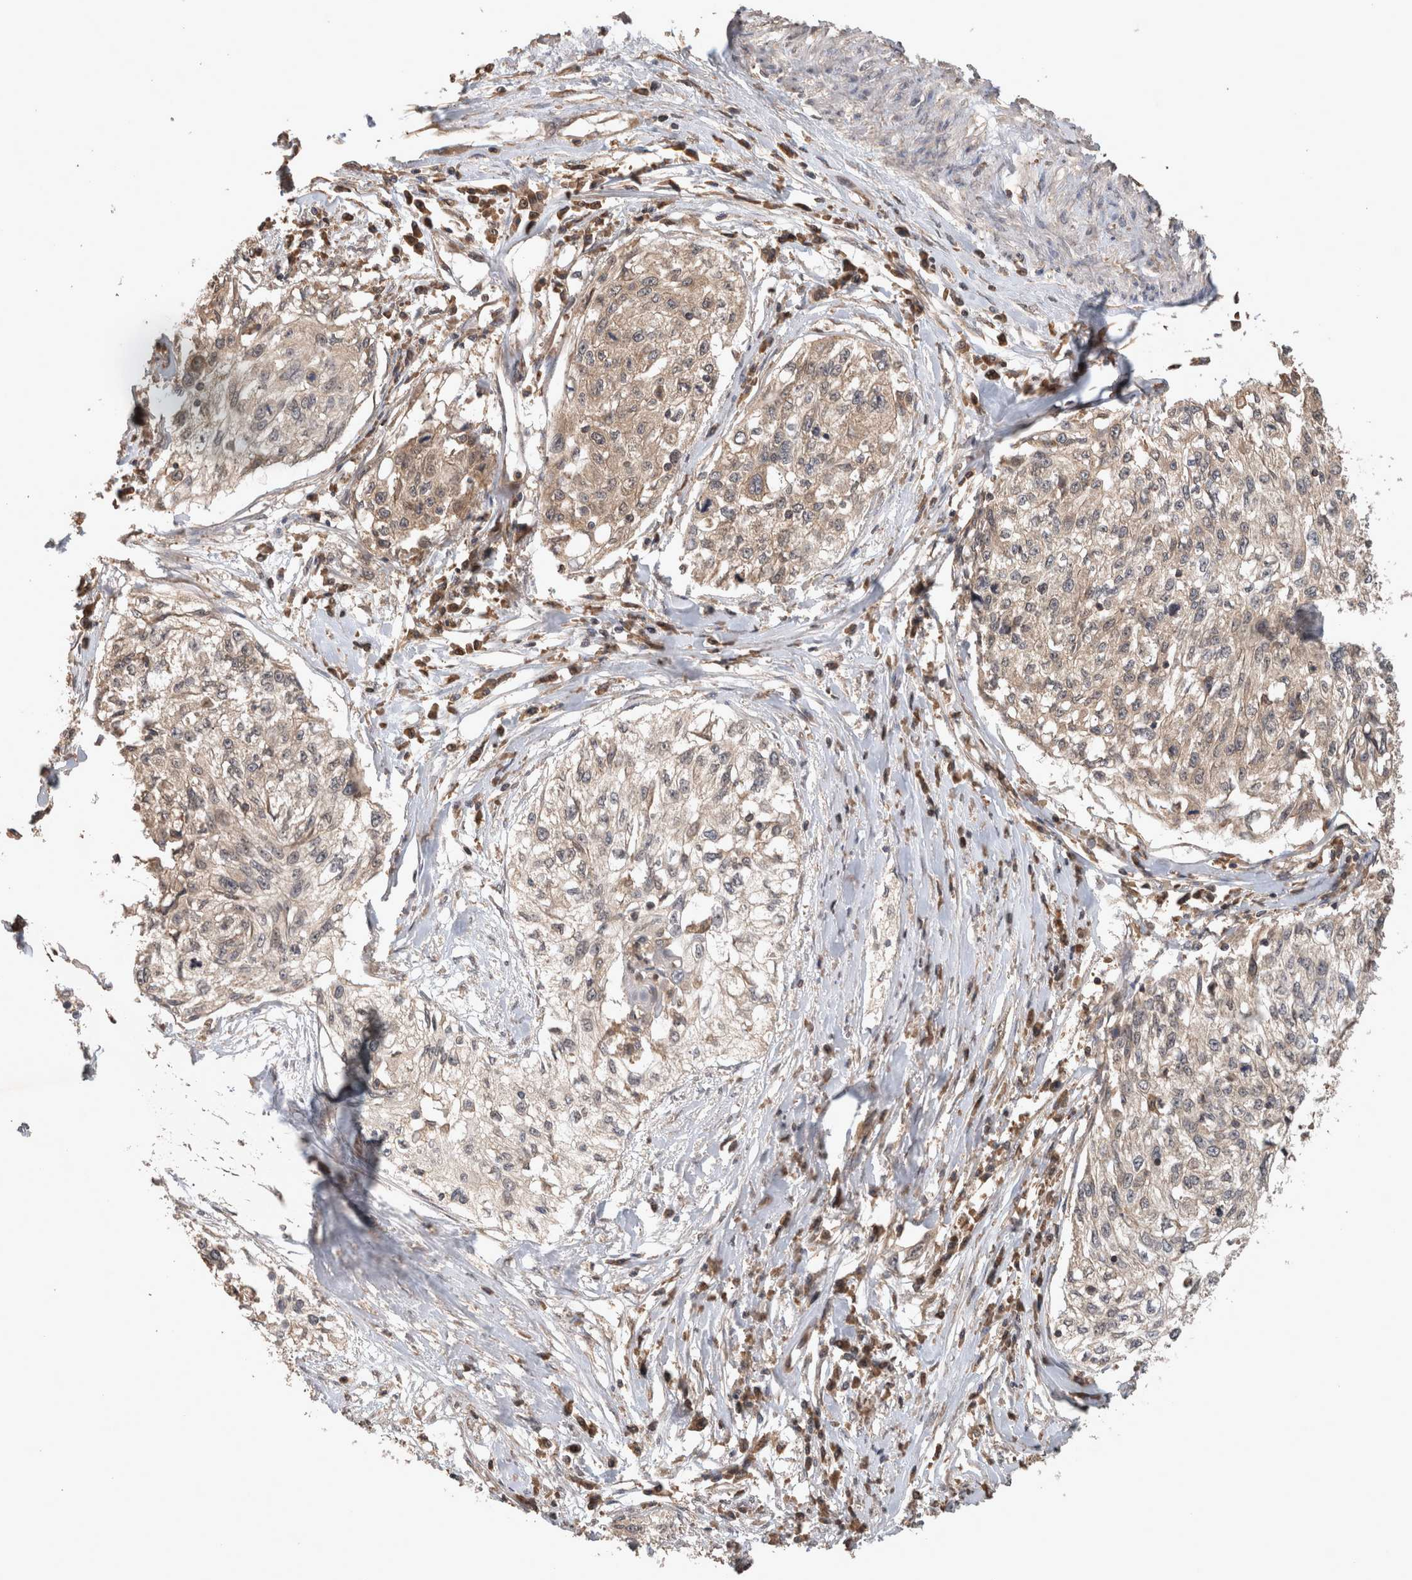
{"staining": {"intensity": "weak", "quantity": "25%-75%", "location": "cytoplasmic/membranous"}, "tissue": "cervical cancer", "cell_type": "Tumor cells", "image_type": "cancer", "snomed": [{"axis": "morphology", "description": "Squamous cell carcinoma, NOS"}, {"axis": "topography", "description": "Cervix"}], "caption": "There is low levels of weak cytoplasmic/membranous positivity in tumor cells of cervical cancer (squamous cell carcinoma), as demonstrated by immunohistochemical staining (brown color).", "gene": "OTUD7B", "patient": {"sex": "female", "age": 57}}